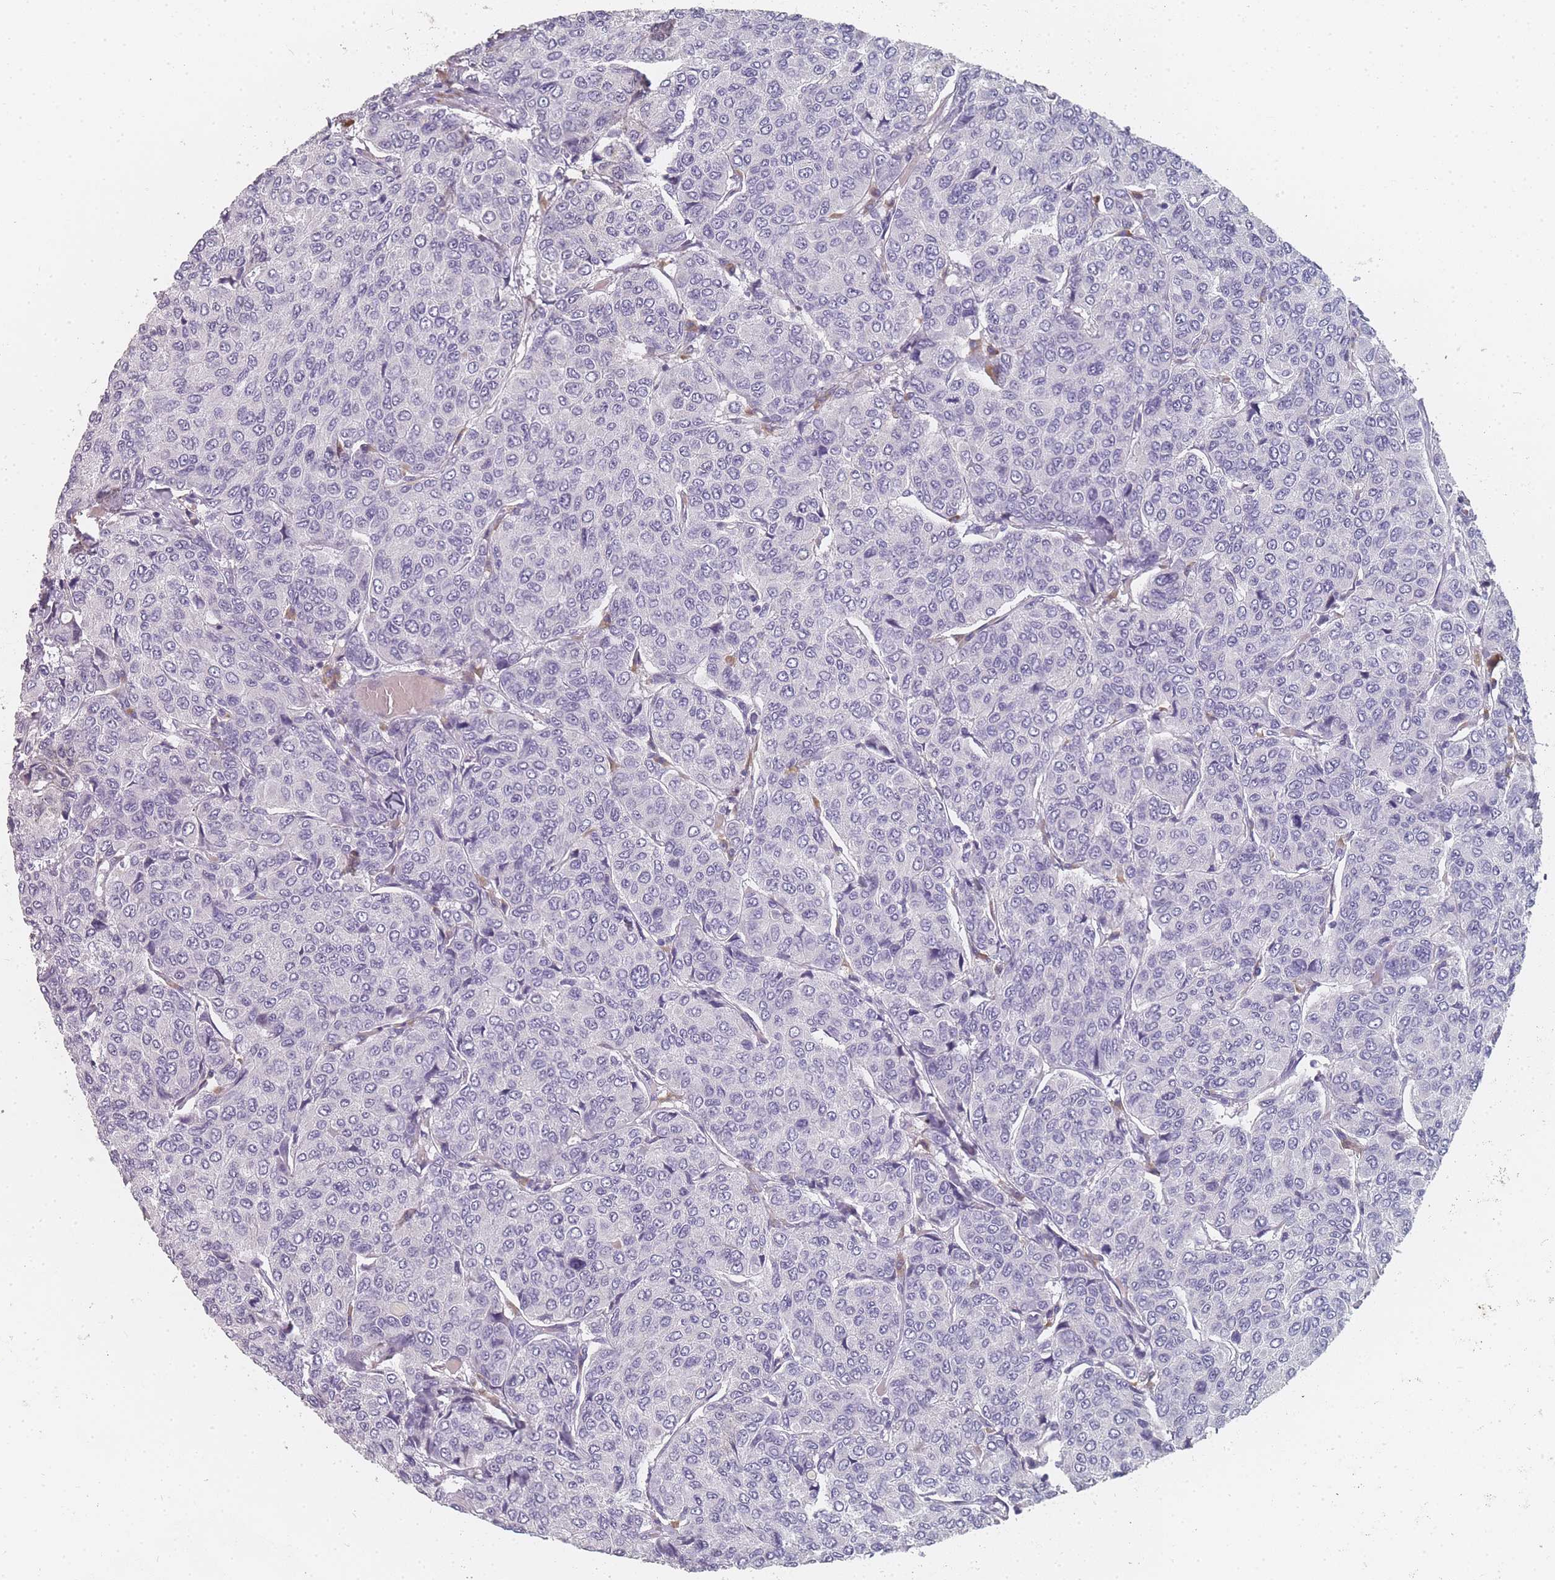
{"staining": {"intensity": "negative", "quantity": "none", "location": "none"}, "tissue": "breast cancer", "cell_type": "Tumor cells", "image_type": "cancer", "snomed": [{"axis": "morphology", "description": "Duct carcinoma"}, {"axis": "topography", "description": "Breast"}], "caption": "The histopathology image shows no significant expression in tumor cells of breast cancer. (Brightfield microscopy of DAB immunohistochemistry (IHC) at high magnification).", "gene": "SLC35E4", "patient": {"sex": "female", "age": 55}}